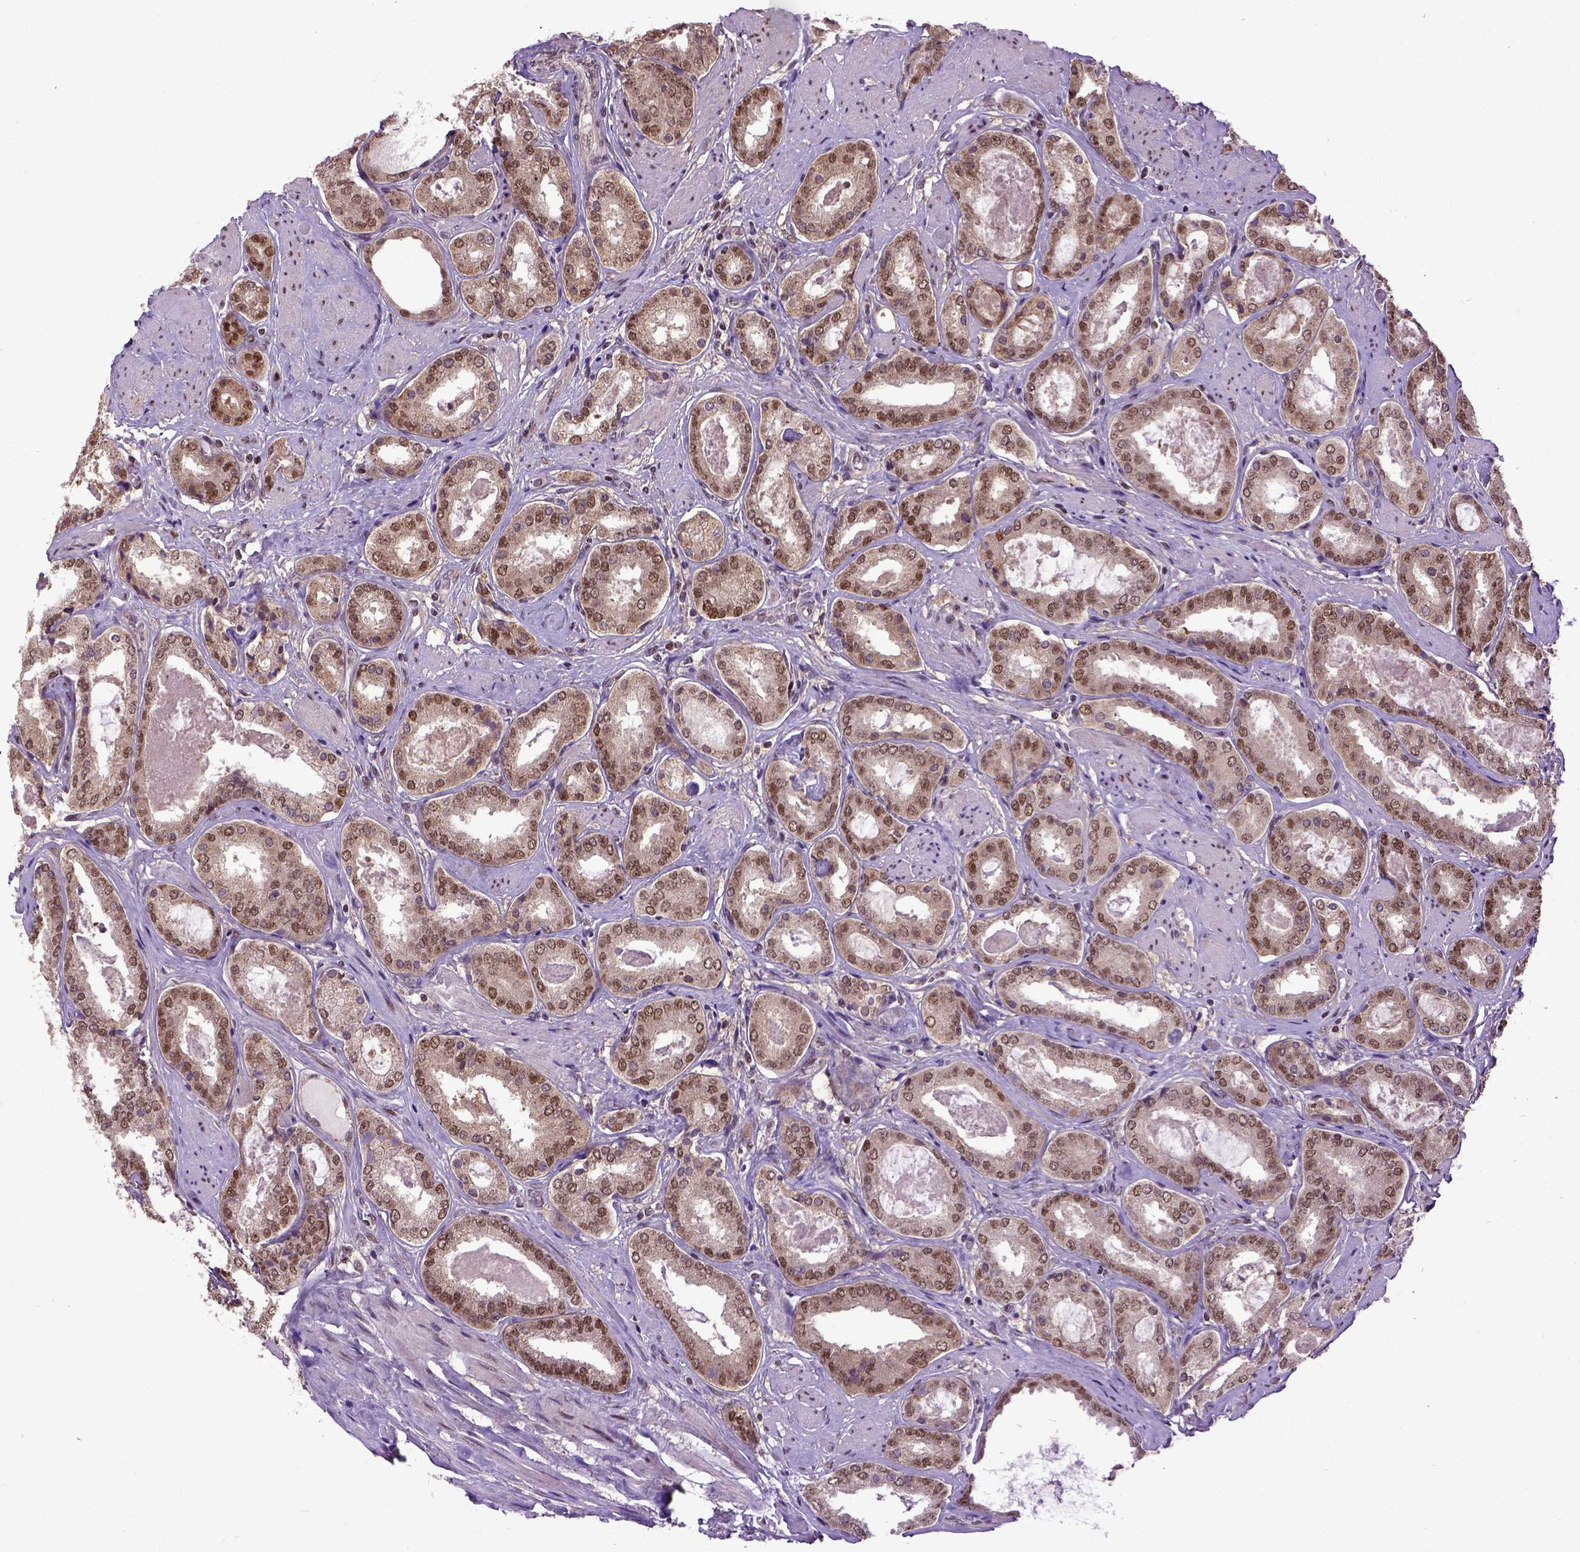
{"staining": {"intensity": "moderate", "quantity": ">75%", "location": "cytoplasmic/membranous,nuclear"}, "tissue": "prostate cancer", "cell_type": "Tumor cells", "image_type": "cancer", "snomed": [{"axis": "morphology", "description": "Adenocarcinoma, High grade"}, {"axis": "topography", "description": "Prostate"}], "caption": "Human prostate cancer (adenocarcinoma (high-grade)) stained with a protein marker demonstrates moderate staining in tumor cells.", "gene": "UBA3", "patient": {"sex": "male", "age": 63}}